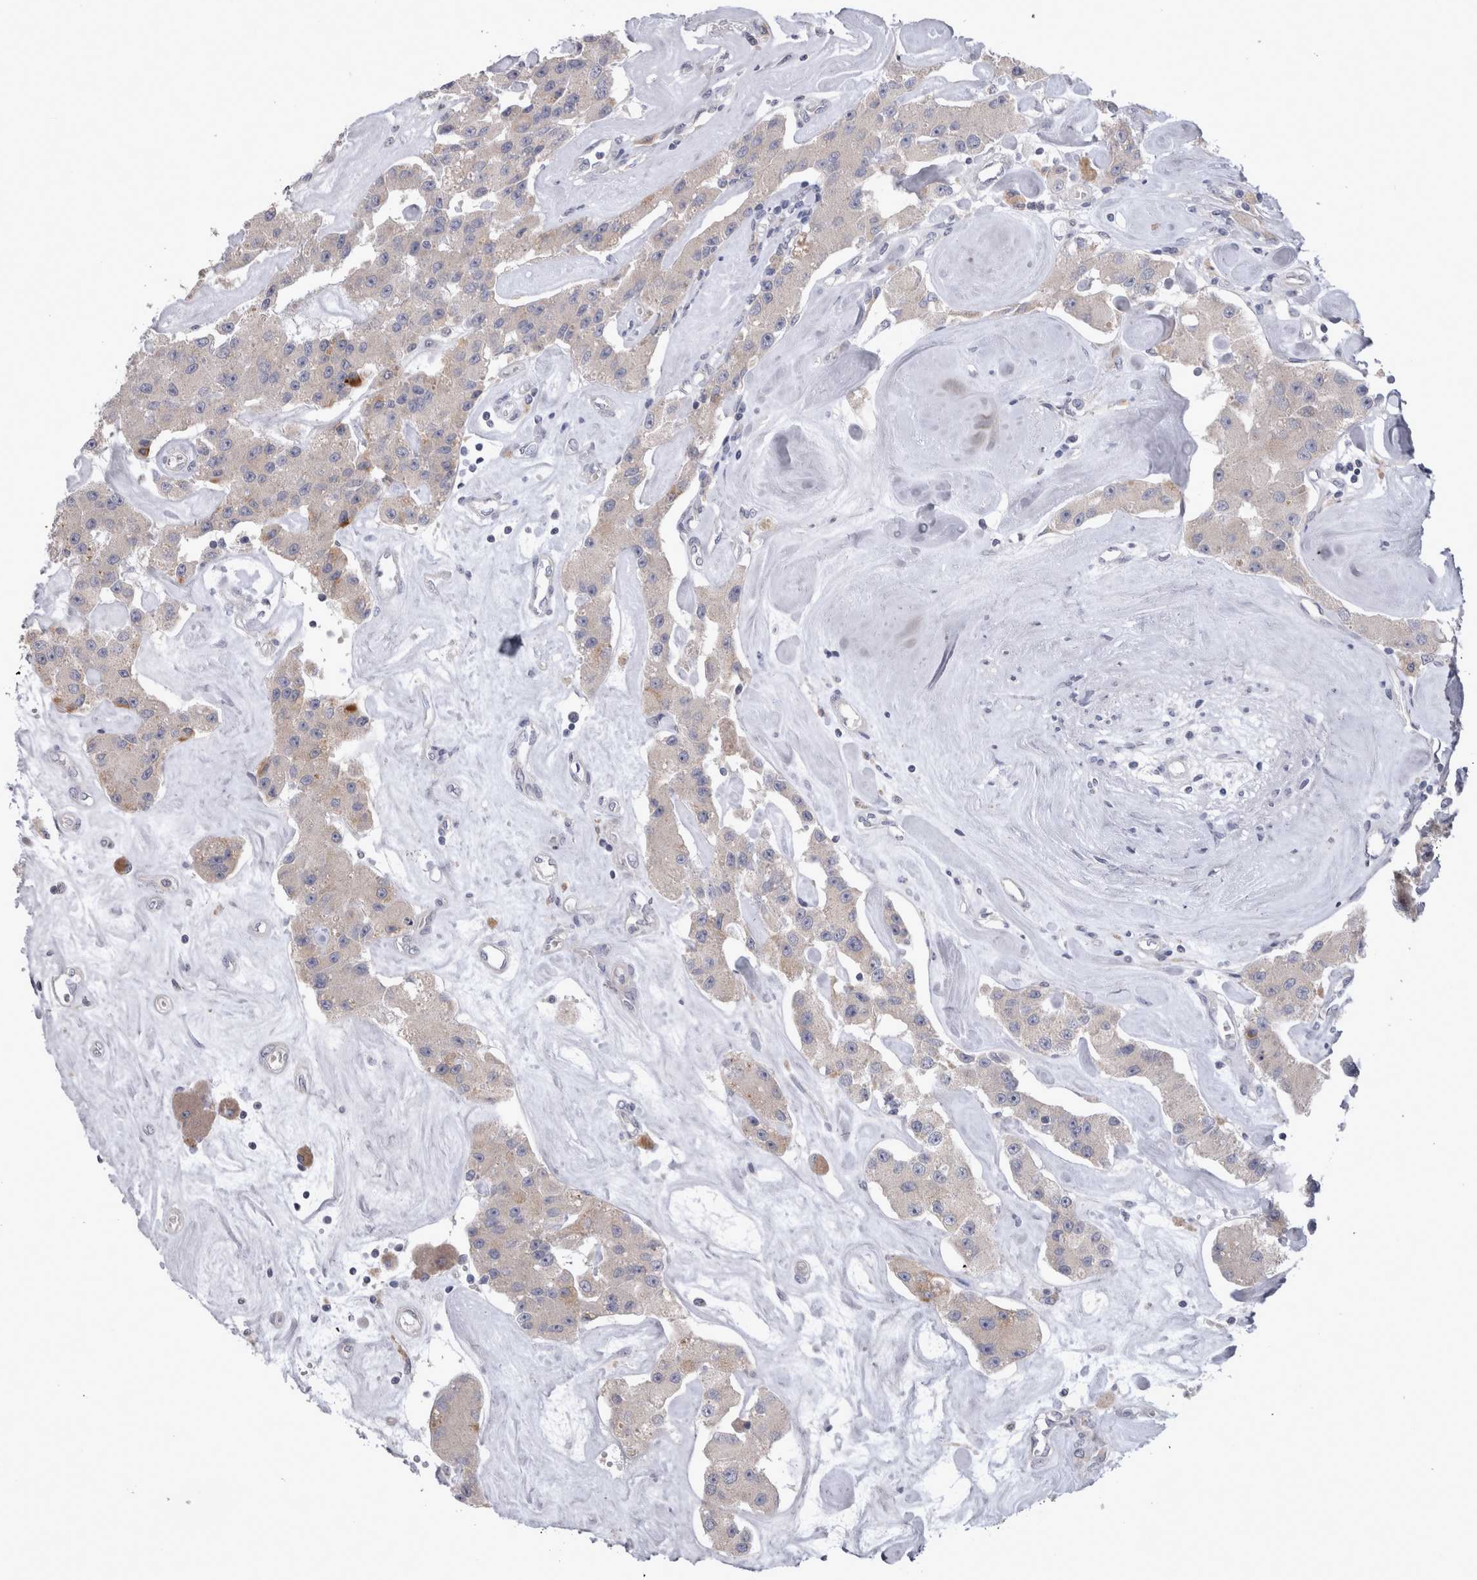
{"staining": {"intensity": "negative", "quantity": "none", "location": "none"}, "tissue": "carcinoid", "cell_type": "Tumor cells", "image_type": "cancer", "snomed": [{"axis": "morphology", "description": "Carcinoid, malignant, NOS"}, {"axis": "topography", "description": "Pancreas"}], "caption": "Protein analysis of malignant carcinoid shows no significant positivity in tumor cells. (DAB (3,3'-diaminobenzidine) immunohistochemistry (IHC), high magnification).", "gene": "LRRC40", "patient": {"sex": "male", "age": 41}}